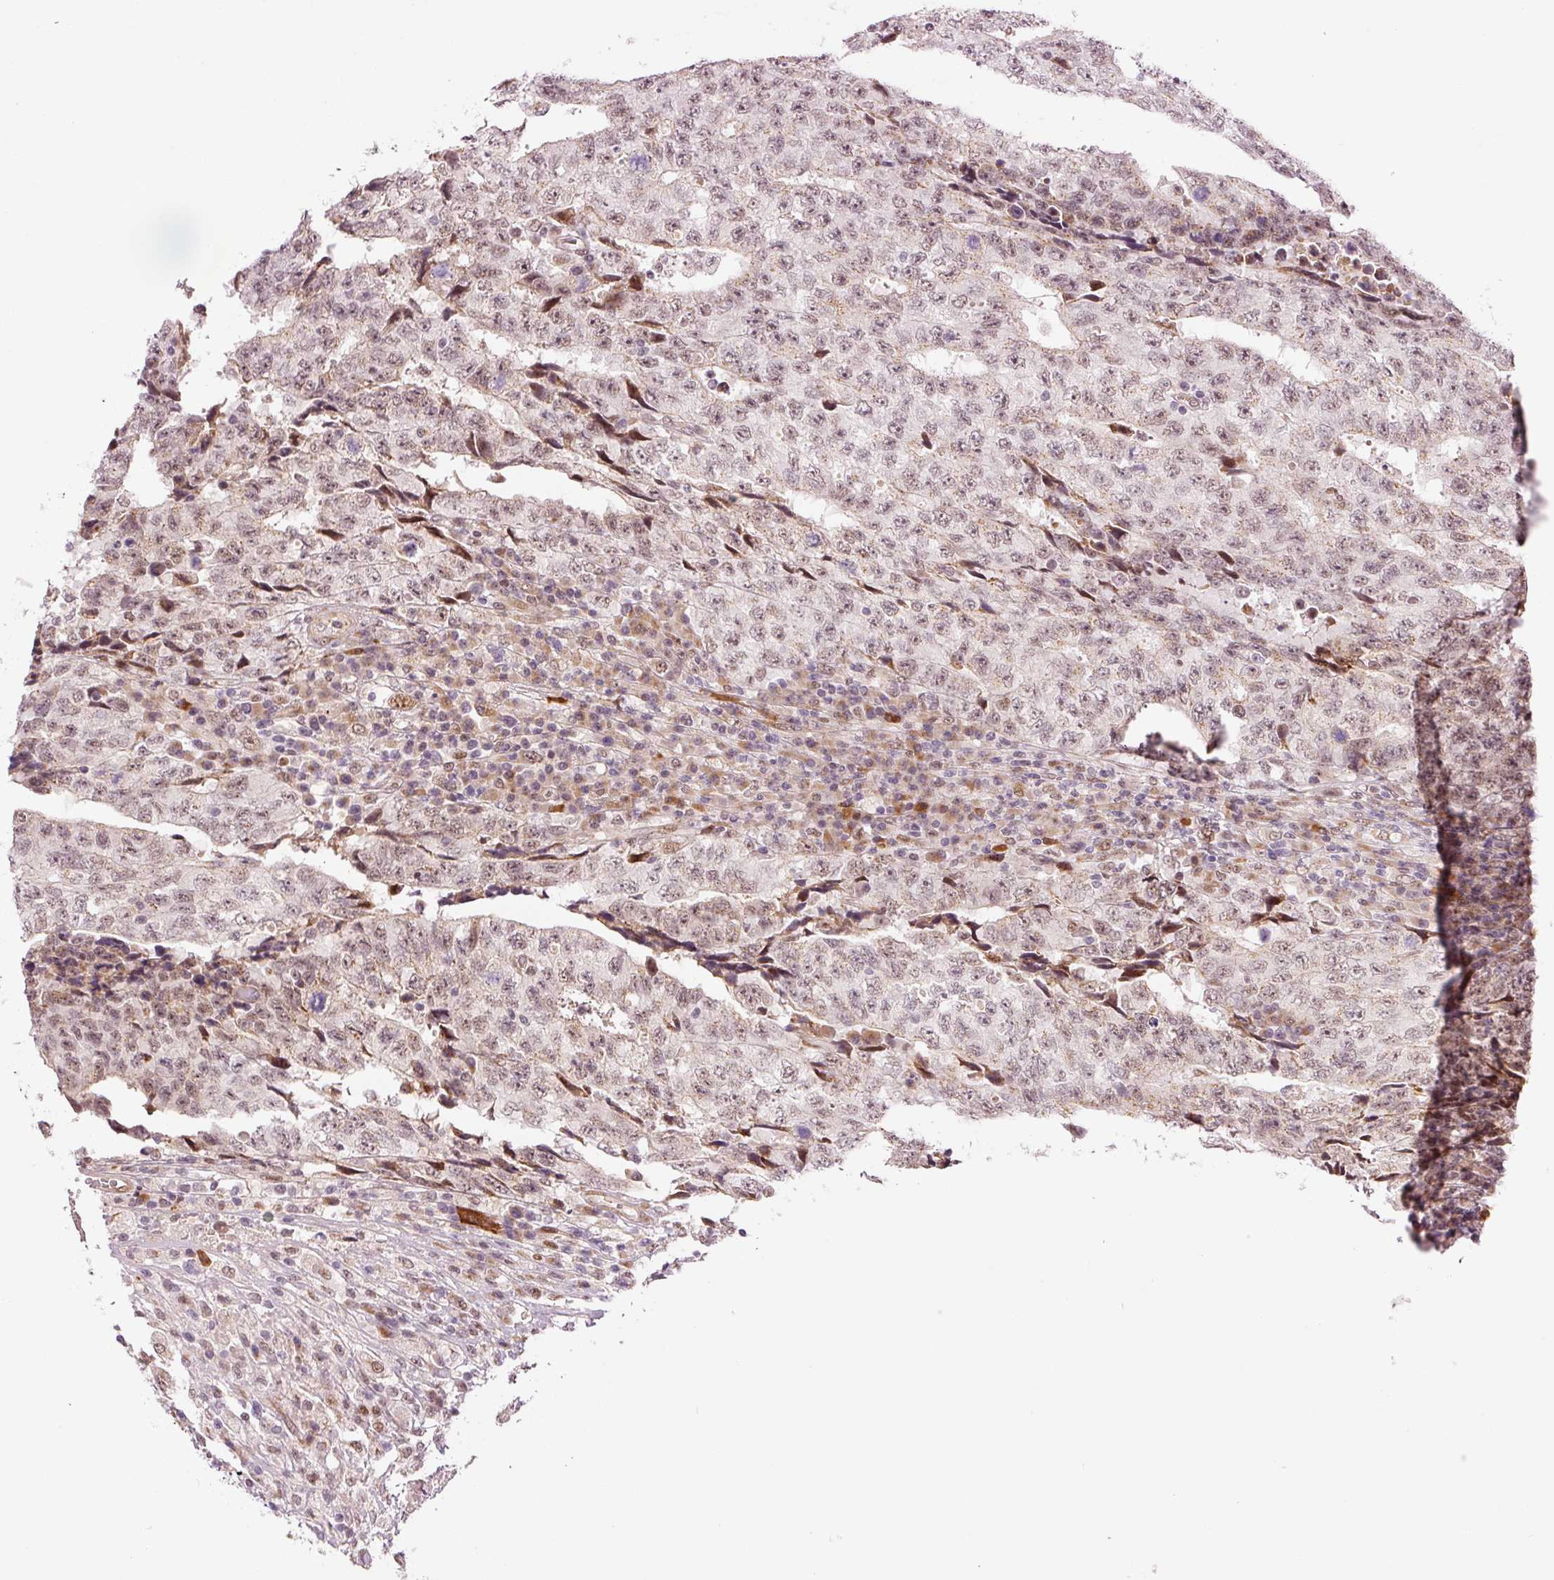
{"staining": {"intensity": "weak", "quantity": "25%-75%", "location": "nuclear"}, "tissue": "testis cancer", "cell_type": "Tumor cells", "image_type": "cancer", "snomed": [{"axis": "morphology", "description": "Necrosis, NOS"}, {"axis": "morphology", "description": "Carcinoma, Embryonal, NOS"}, {"axis": "topography", "description": "Testis"}], "caption": "IHC of human testis cancer (embryonal carcinoma) reveals low levels of weak nuclear staining in approximately 25%-75% of tumor cells.", "gene": "ANKRD20A1", "patient": {"sex": "male", "age": 19}}